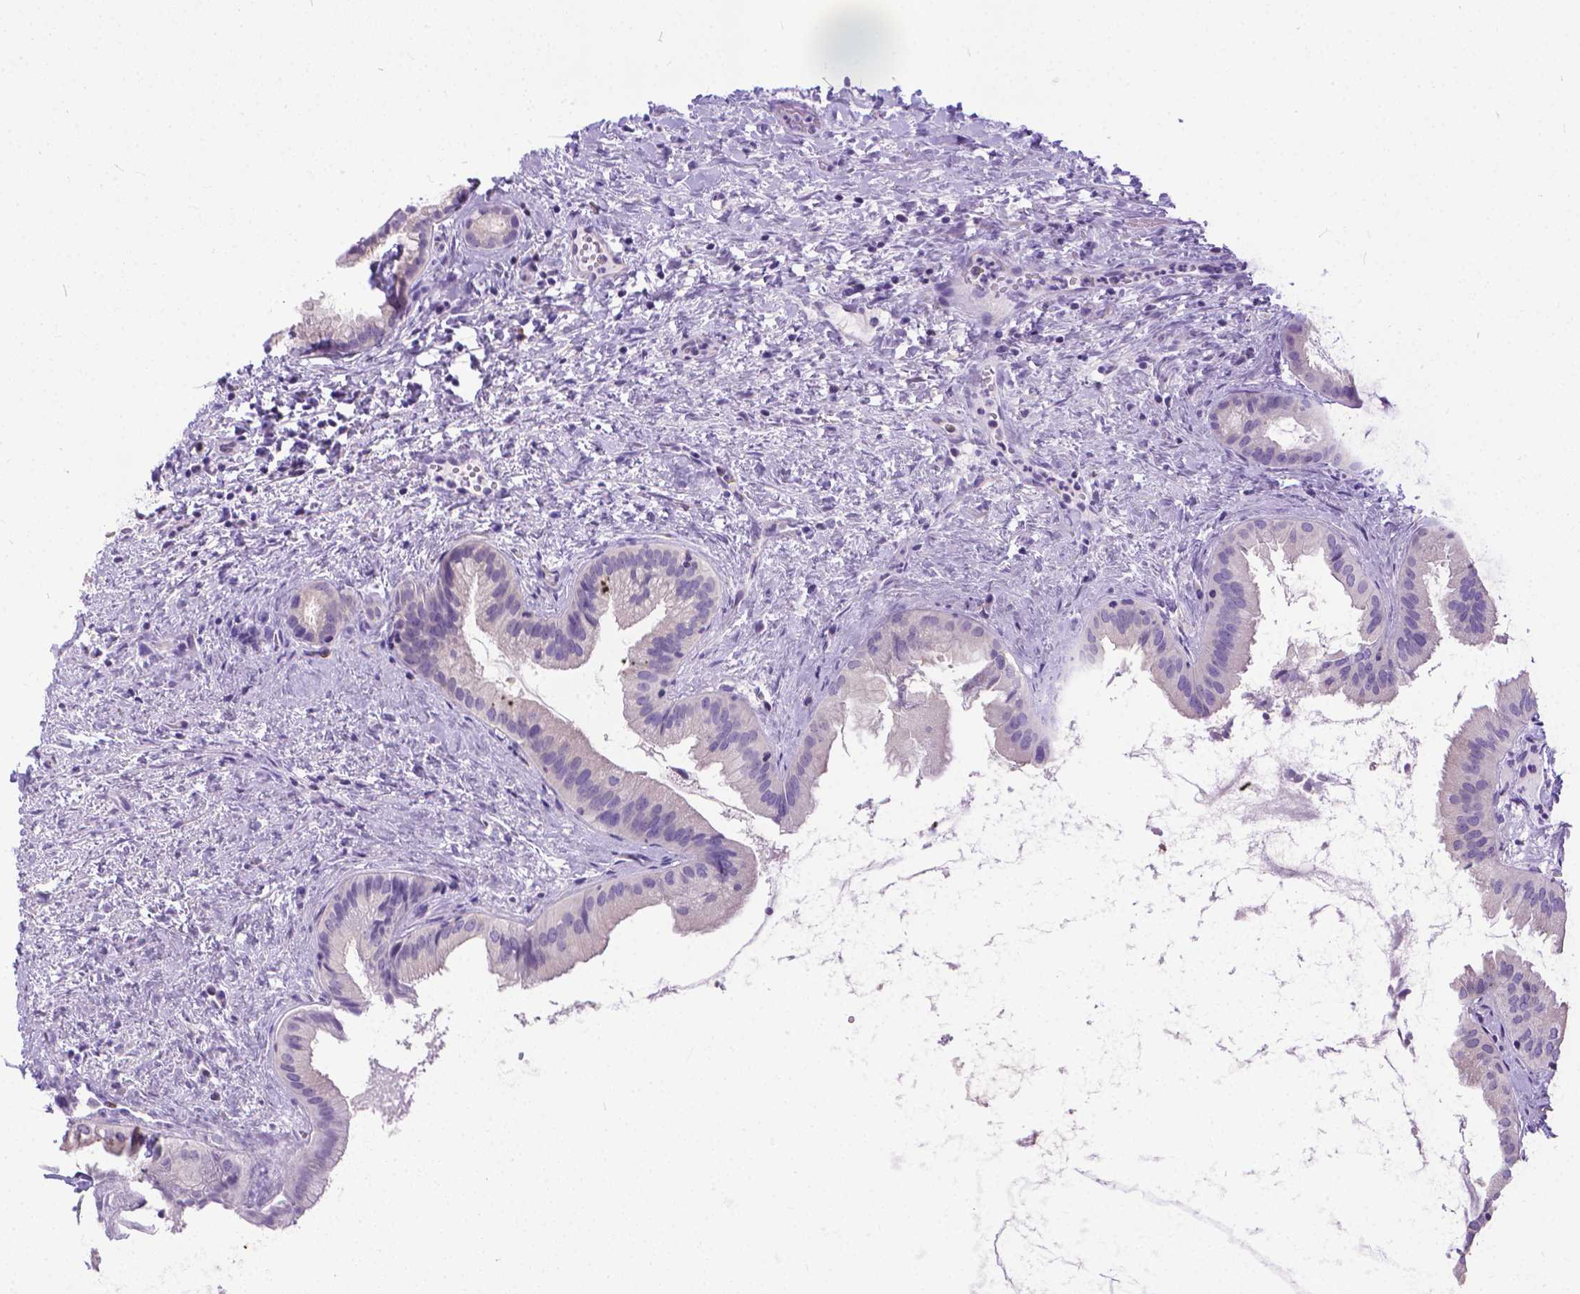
{"staining": {"intensity": "negative", "quantity": "none", "location": "none"}, "tissue": "gallbladder", "cell_type": "Glandular cells", "image_type": "normal", "snomed": [{"axis": "morphology", "description": "Normal tissue, NOS"}, {"axis": "topography", "description": "Gallbladder"}], "caption": "This is a micrograph of immunohistochemistry staining of benign gallbladder, which shows no expression in glandular cells. (DAB IHC, high magnification).", "gene": "TTLL6", "patient": {"sex": "male", "age": 70}}